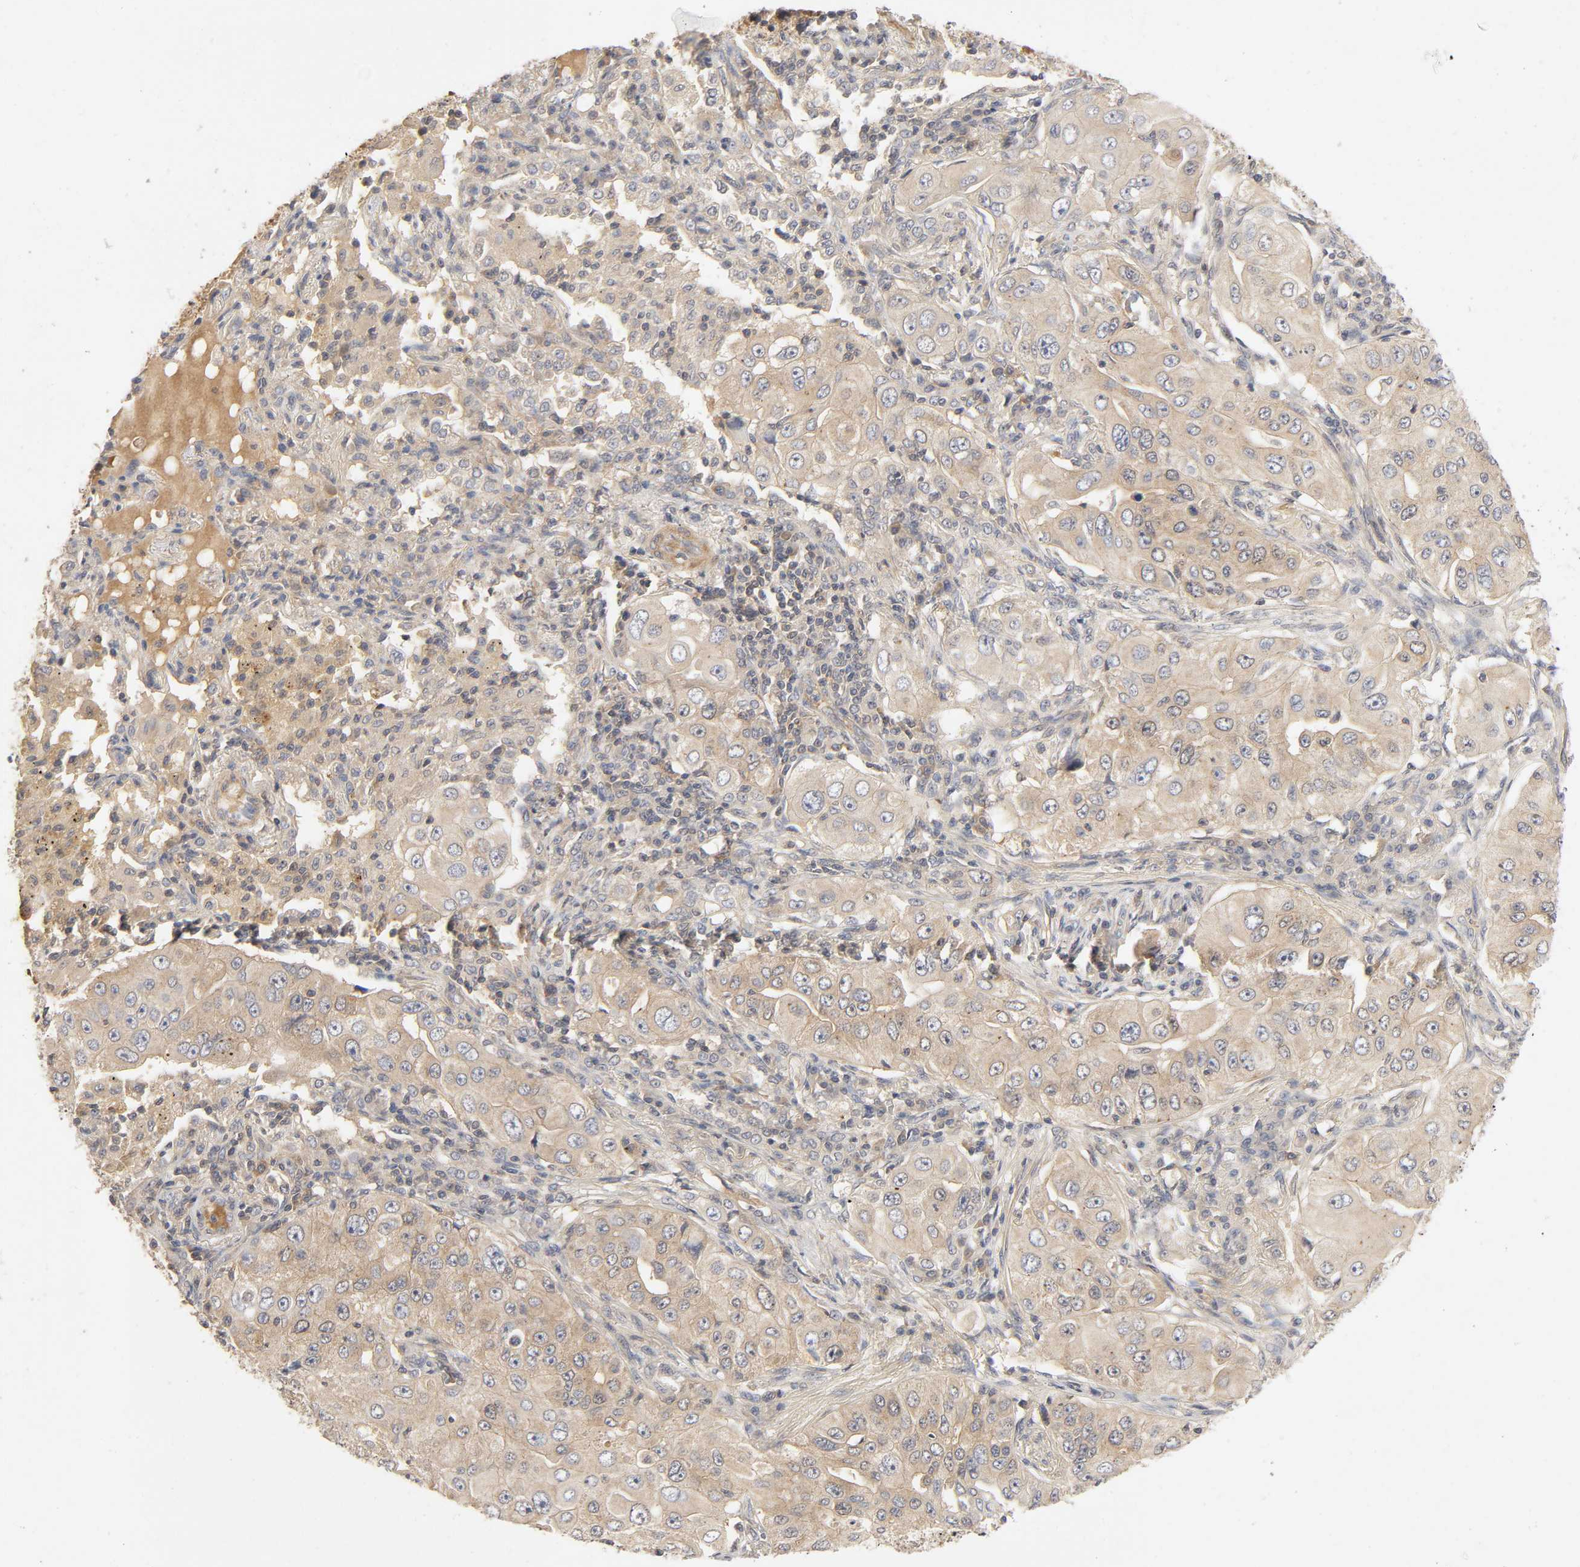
{"staining": {"intensity": "moderate", "quantity": ">75%", "location": "cytoplasmic/membranous"}, "tissue": "lung cancer", "cell_type": "Tumor cells", "image_type": "cancer", "snomed": [{"axis": "morphology", "description": "Adenocarcinoma, NOS"}, {"axis": "topography", "description": "Lung"}], "caption": "Approximately >75% of tumor cells in adenocarcinoma (lung) demonstrate moderate cytoplasmic/membranous protein positivity as visualized by brown immunohistochemical staining.", "gene": "CPB2", "patient": {"sex": "male", "age": 84}}